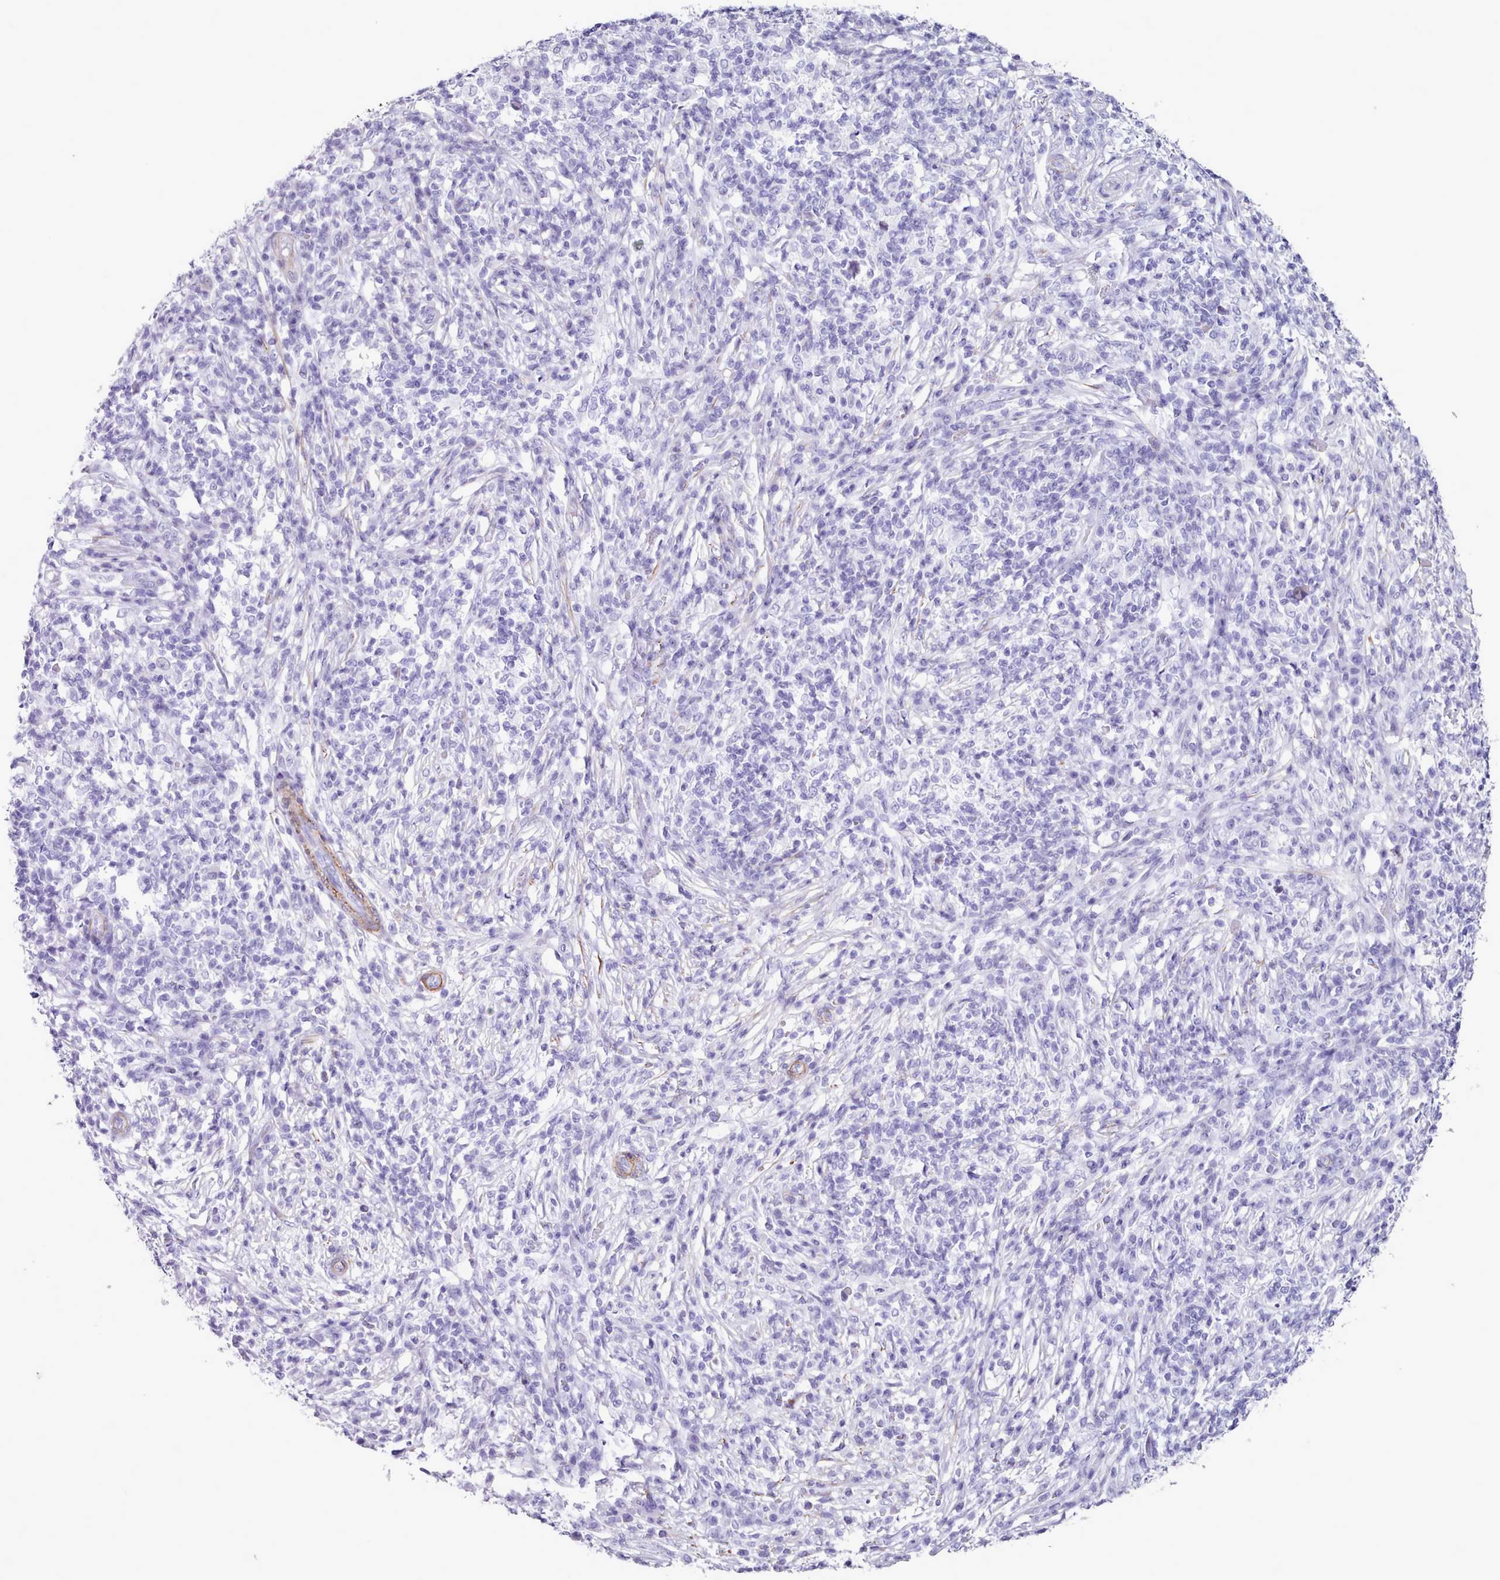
{"staining": {"intensity": "negative", "quantity": "none", "location": "none"}, "tissue": "melanoma", "cell_type": "Tumor cells", "image_type": "cancer", "snomed": [{"axis": "morphology", "description": "Malignant melanoma, NOS"}, {"axis": "topography", "description": "Skin"}], "caption": "Tumor cells are negative for protein expression in human melanoma.", "gene": "FPGS", "patient": {"sex": "male", "age": 66}}